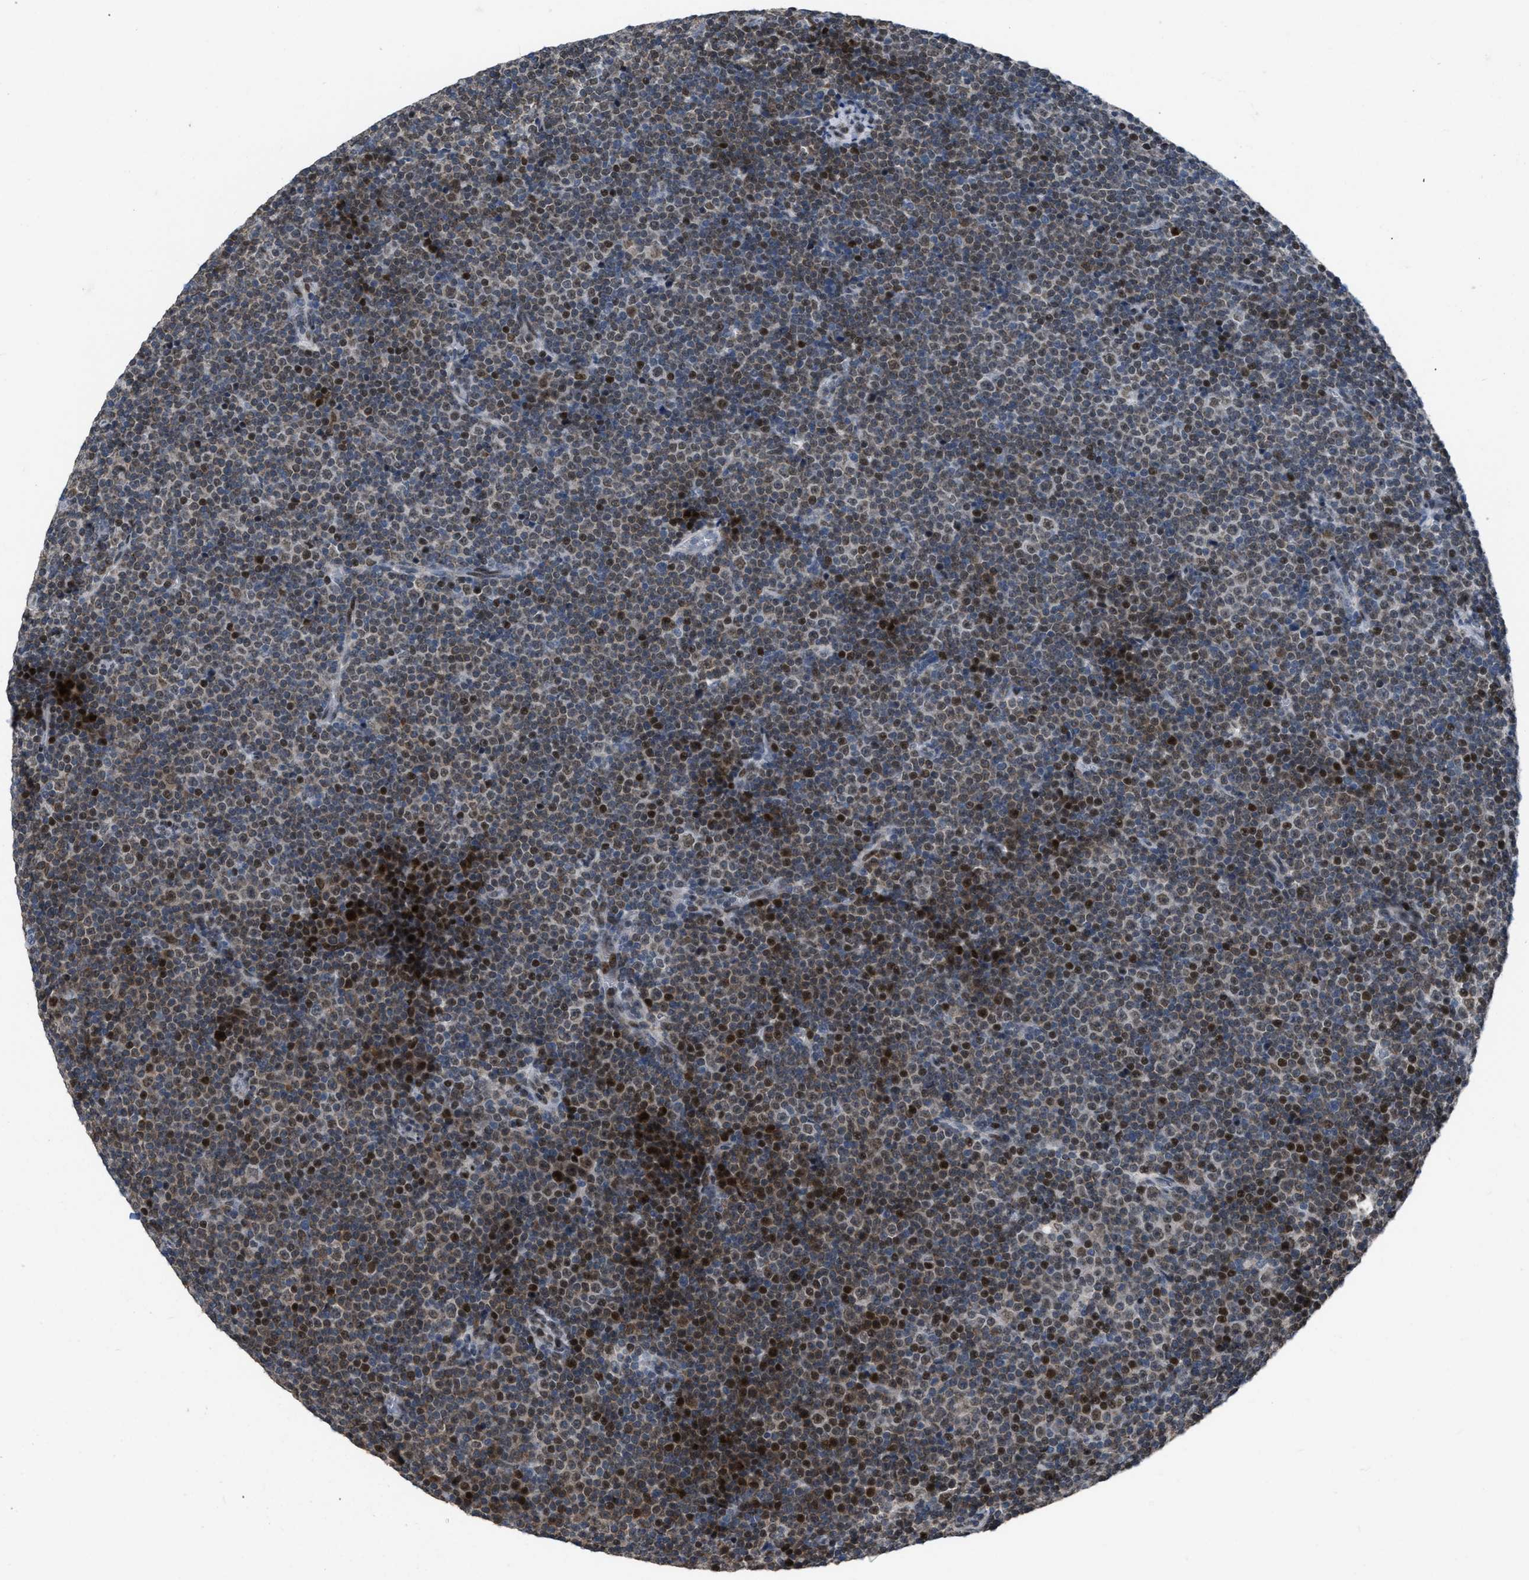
{"staining": {"intensity": "strong", "quantity": "25%-75%", "location": "nuclear"}, "tissue": "lymphoma", "cell_type": "Tumor cells", "image_type": "cancer", "snomed": [{"axis": "morphology", "description": "Malignant lymphoma, non-Hodgkin's type, Low grade"}, {"axis": "topography", "description": "Lymph node"}], "caption": "Immunohistochemistry (IHC) photomicrograph of low-grade malignant lymphoma, non-Hodgkin's type stained for a protein (brown), which demonstrates high levels of strong nuclear staining in about 25%-75% of tumor cells.", "gene": "SETDB1", "patient": {"sex": "female", "age": 67}}